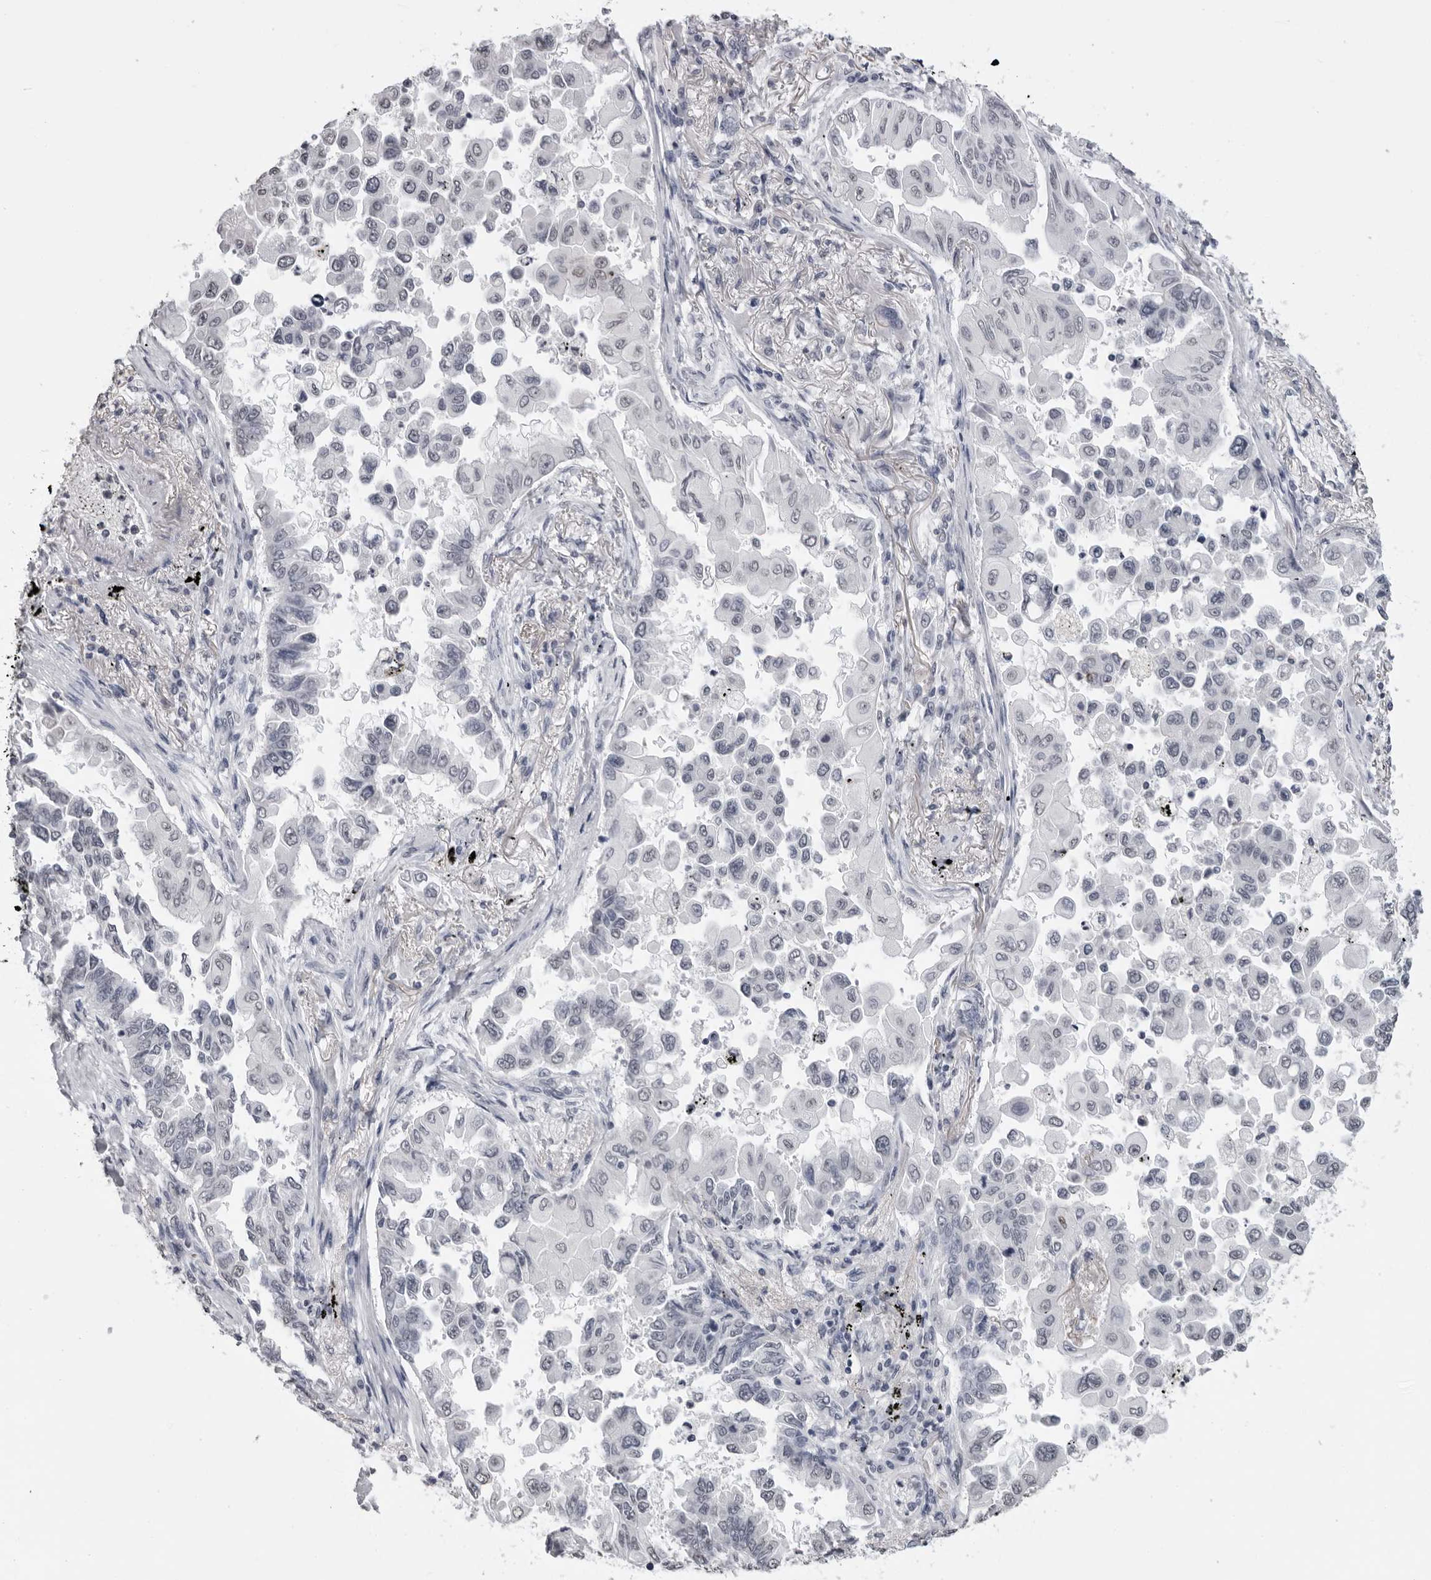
{"staining": {"intensity": "negative", "quantity": "none", "location": "none"}, "tissue": "lung cancer", "cell_type": "Tumor cells", "image_type": "cancer", "snomed": [{"axis": "morphology", "description": "Adenocarcinoma, NOS"}, {"axis": "topography", "description": "Lung"}], "caption": "Tumor cells are negative for brown protein staining in lung adenocarcinoma. The staining was performed using DAB to visualize the protein expression in brown, while the nuclei were stained in blue with hematoxylin (Magnification: 20x).", "gene": "HEPACAM", "patient": {"sex": "female", "age": 67}}